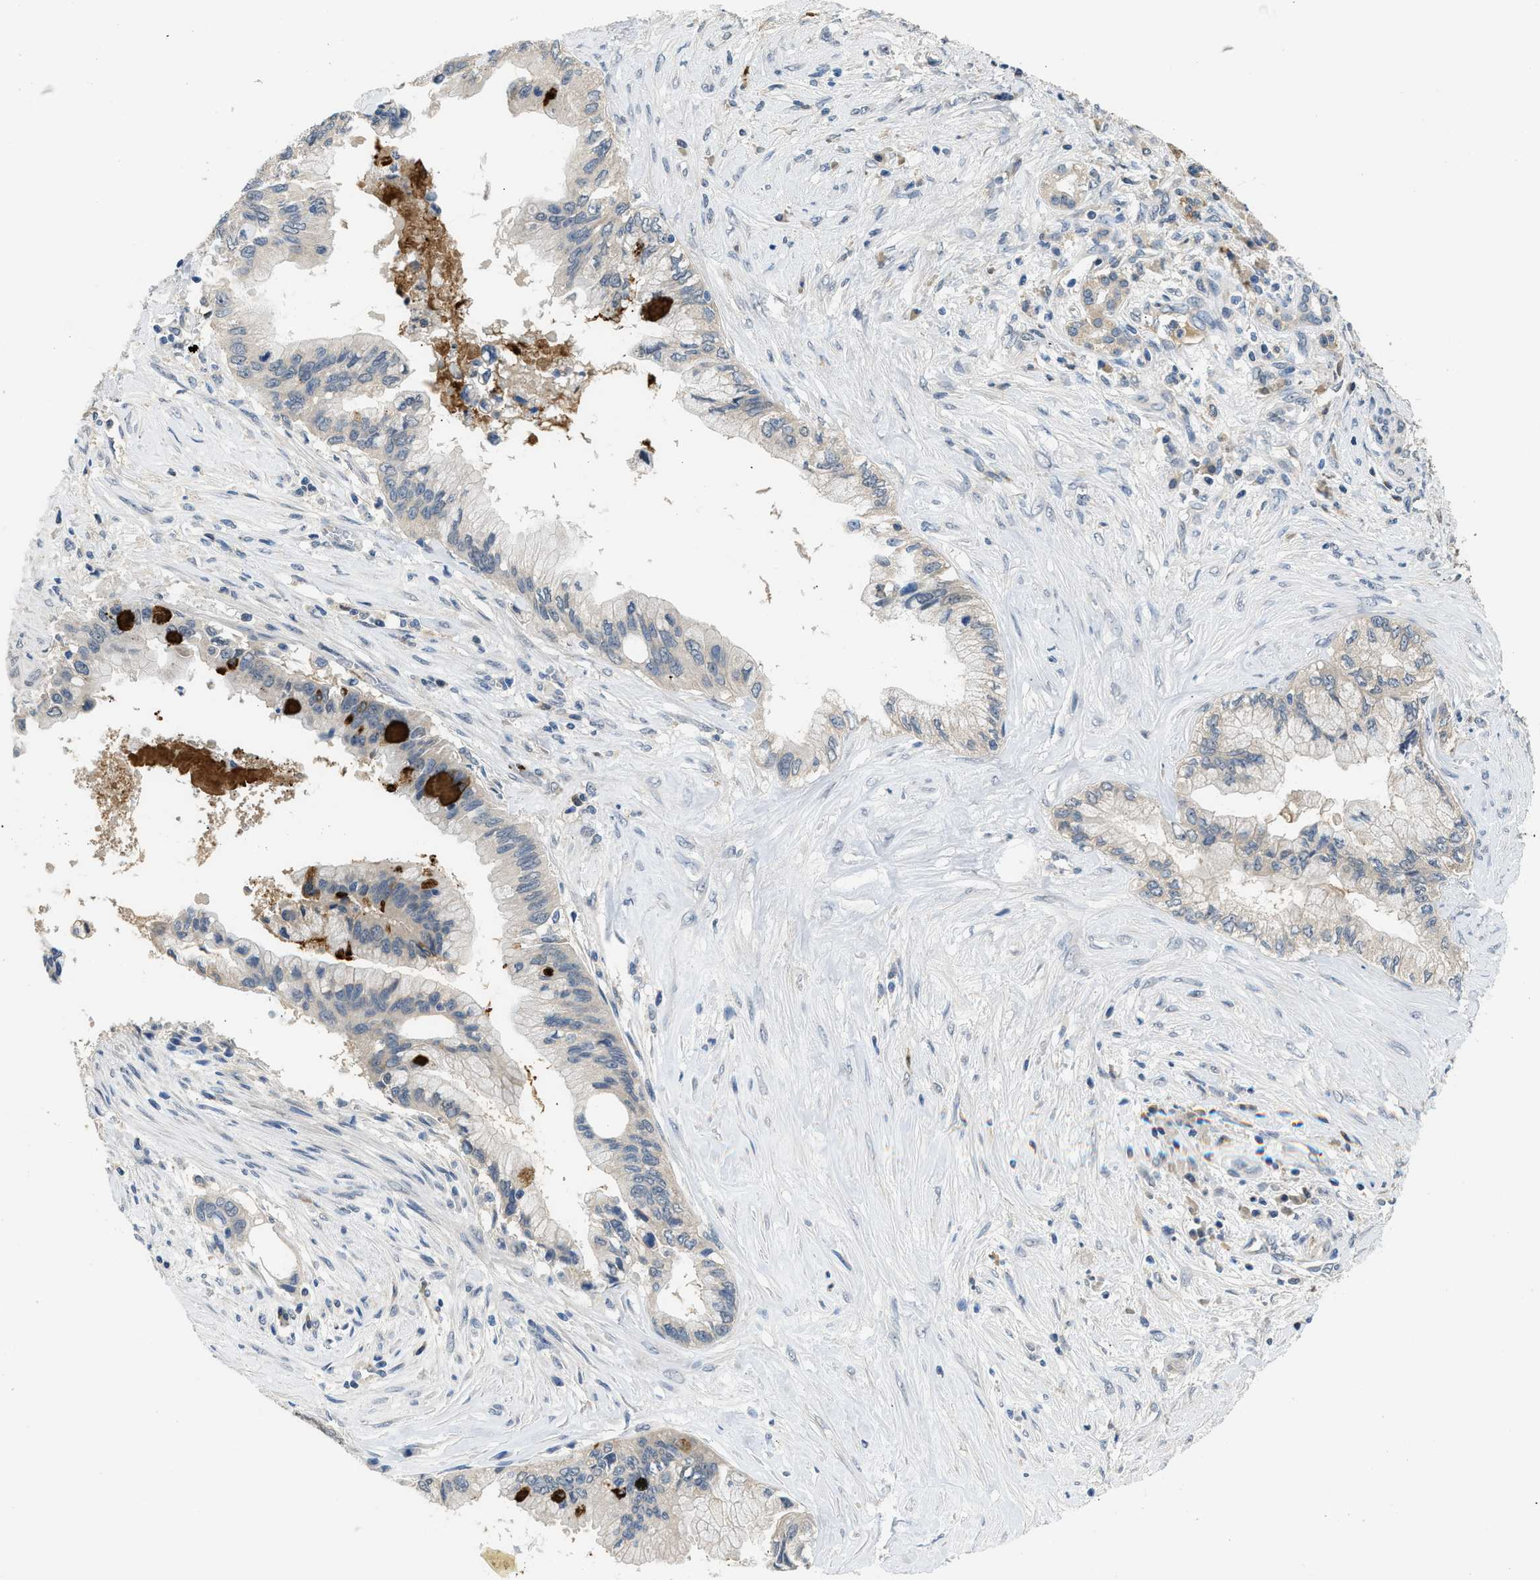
{"staining": {"intensity": "negative", "quantity": "none", "location": "none"}, "tissue": "pancreatic cancer", "cell_type": "Tumor cells", "image_type": "cancer", "snomed": [{"axis": "morphology", "description": "Adenocarcinoma, NOS"}, {"axis": "topography", "description": "Pancreas"}], "caption": "There is no significant positivity in tumor cells of pancreatic adenocarcinoma.", "gene": "RHBDF2", "patient": {"sex": "female", "age": 73}}